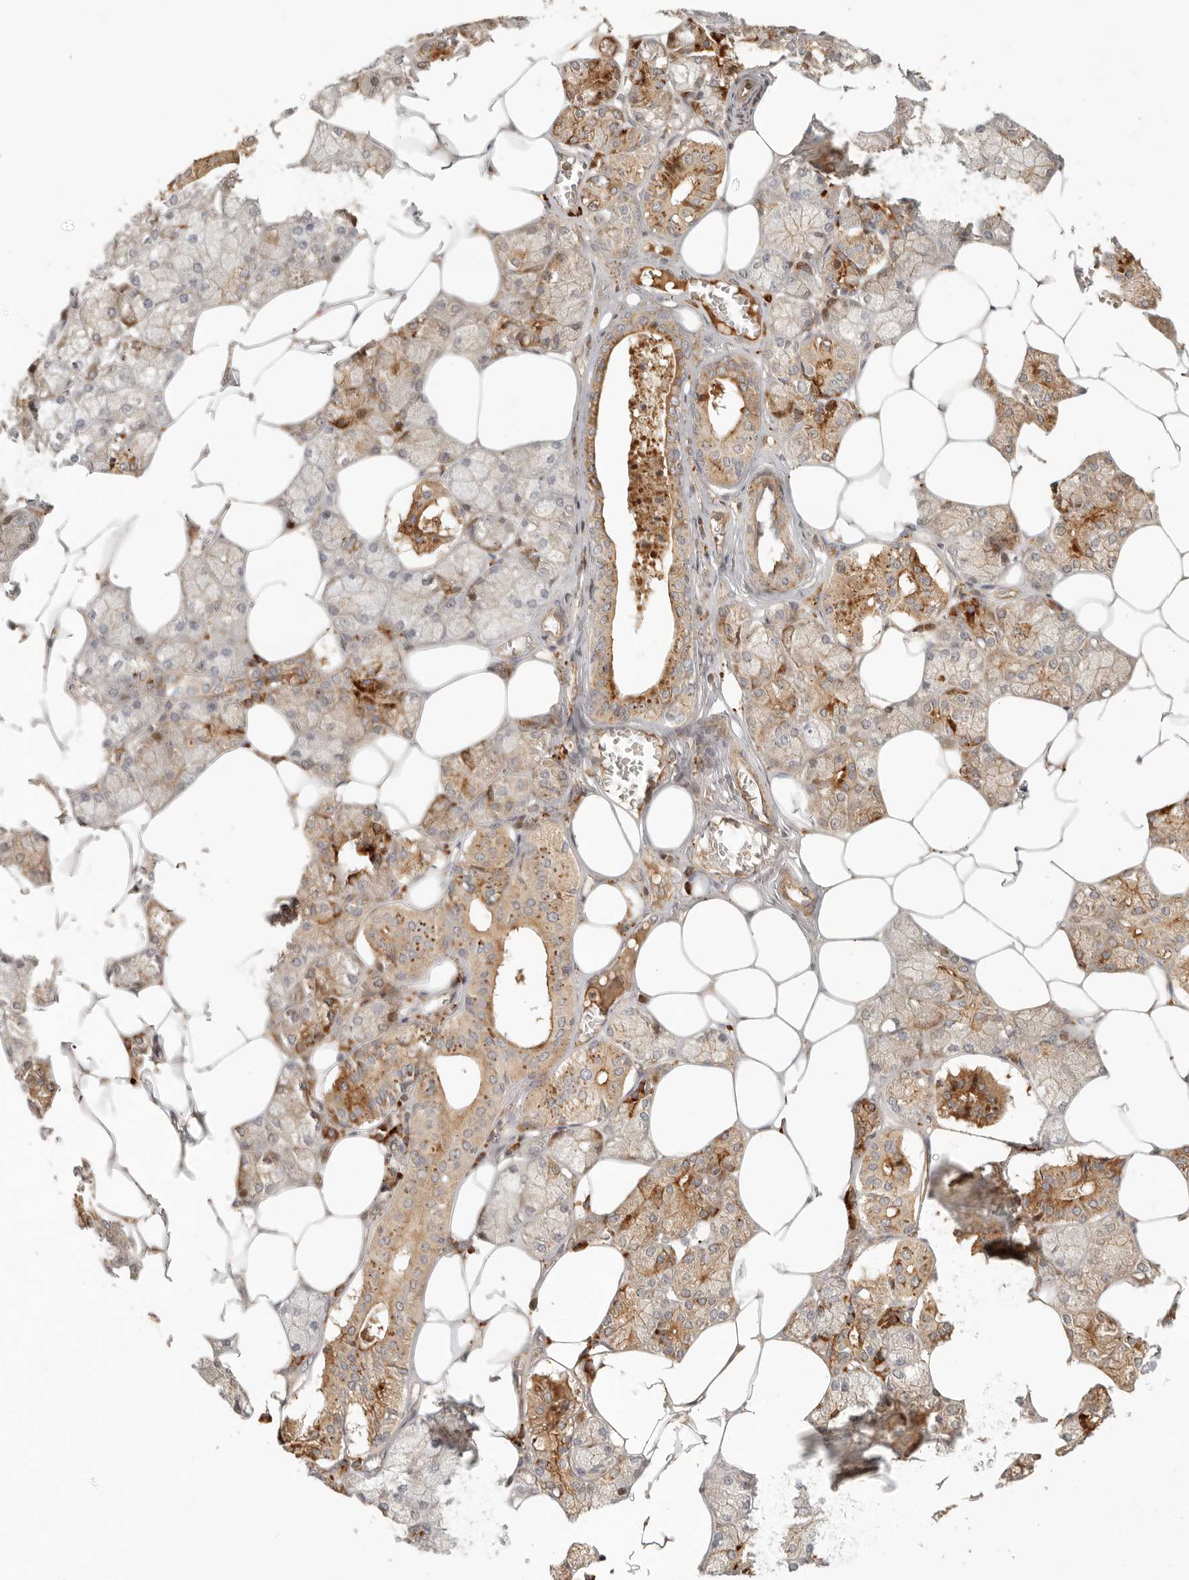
{"staining": {"intensity": "strong", "quantity": "25%-75%", "location": "cytoplasmic/membranous"}, "tissue": "salivary gland", "cell_type": "Glandular cells", "image_type": "normal", "snomed": [{"axis": "morphology", "description": "Normal tissue, NOS"}, {"axis": "topography", "description": "Salivary gland"}], "caption": "An image of salivary gland stained for a protein displays strong cytoplasmic/membranous brown staining in glandular cells.", "gene": "KLHL38", "patient": {"sex": "male", "age": 62}}